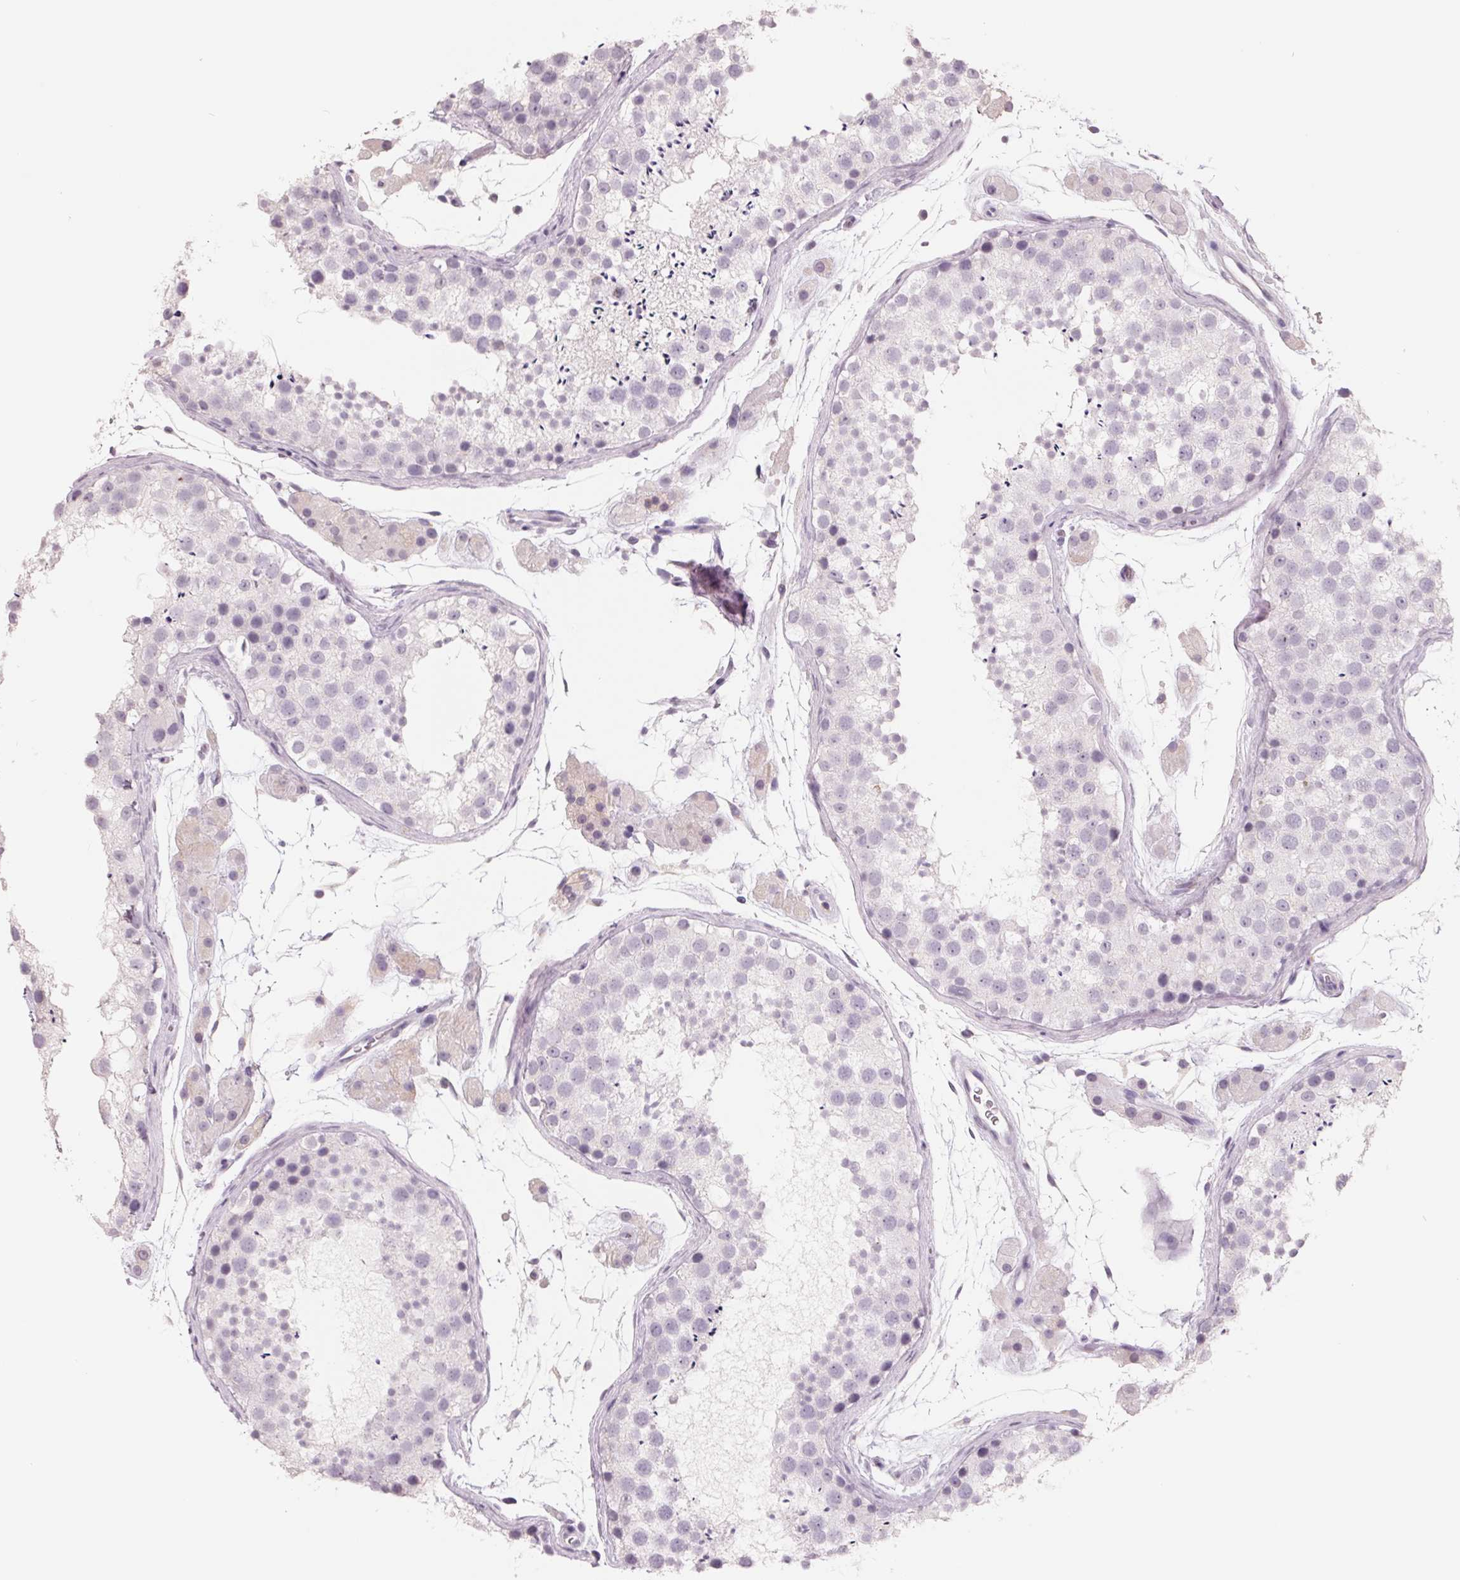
{"staining": {"intensity": "negative", "quantity": "none", "location": "none"}, "tissue": "testis", "cell_type": "Cells in seminiferous ducts", "image_type": "normal", "snomed": [{"axis": "morphology", "description": "Normal tissue, NOS"}, {"axis": "topography", "description": "Testis"}], "caption": "Micrograph shows no significant protein positivity in cells in seminiferous ducts of normal testis. (Brightfield microscopy of DAB (3,3'-diaminobenzidine) immunohistochemistry (IHC) at high magnification).", "gene": "FTCD", "patient": {"sex": "male", "age": 41}}